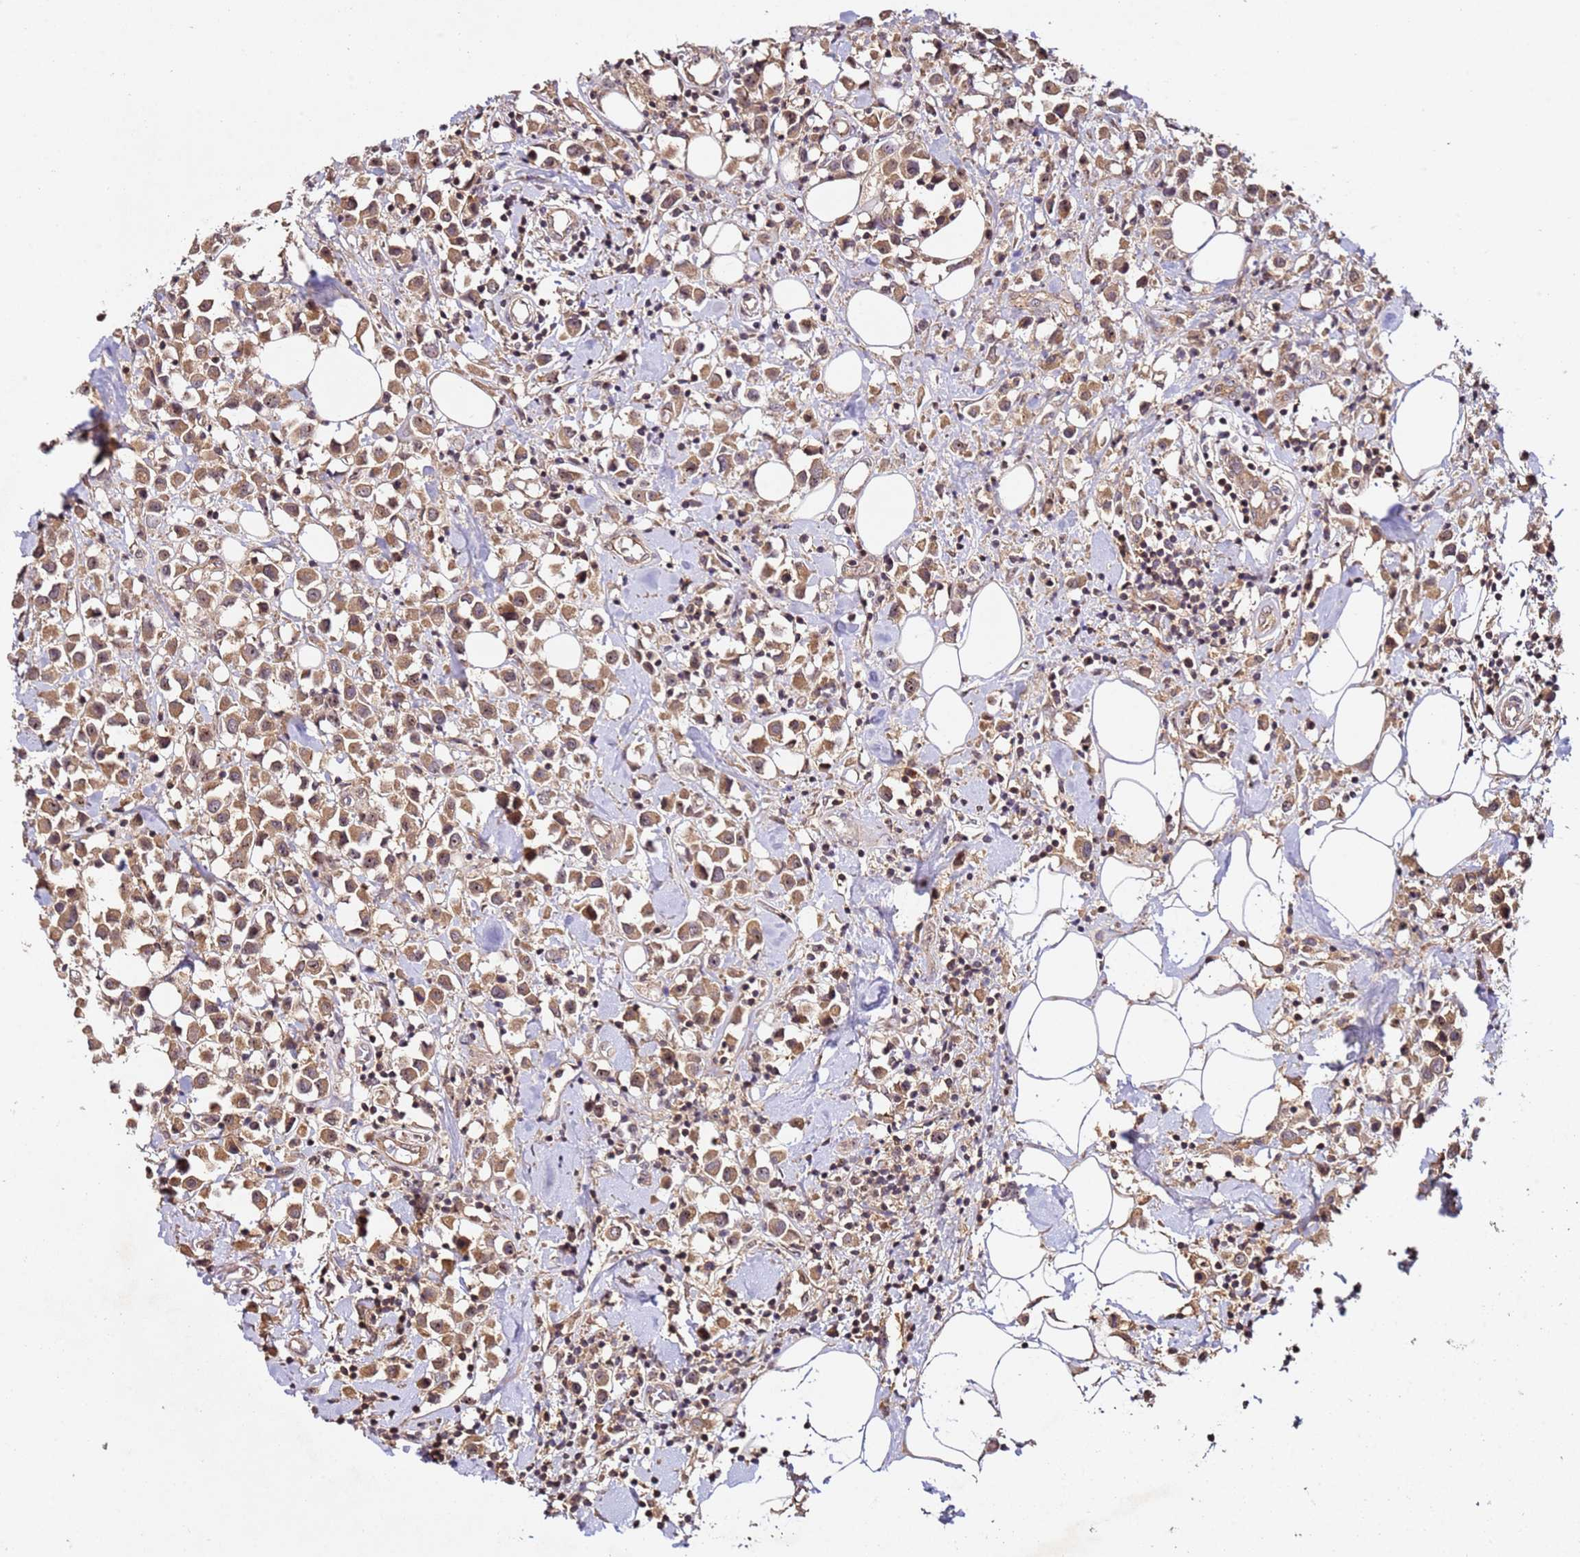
{"staining": {"intensity": "moderate", "quantity": ">75%", "location": "cytoplasmic/membranous,nuclear"}, "tissue": "breast cancer", "cell_type": "Tumor cells", "image_type": "cancer", "snomed": [{"axis": "morphology", "description": "Duct carcinoma"}, {"axis": "topography", "description": "Breast"}], "caption": "Human breast cancer stained with a brown dye demonstrates moderate cytoplasmic/membranous and nuclear positive positivity in approximately >75% of tumor cells.", "gene": "DDX27", "patient": {"sex": "female", "age": 61}}